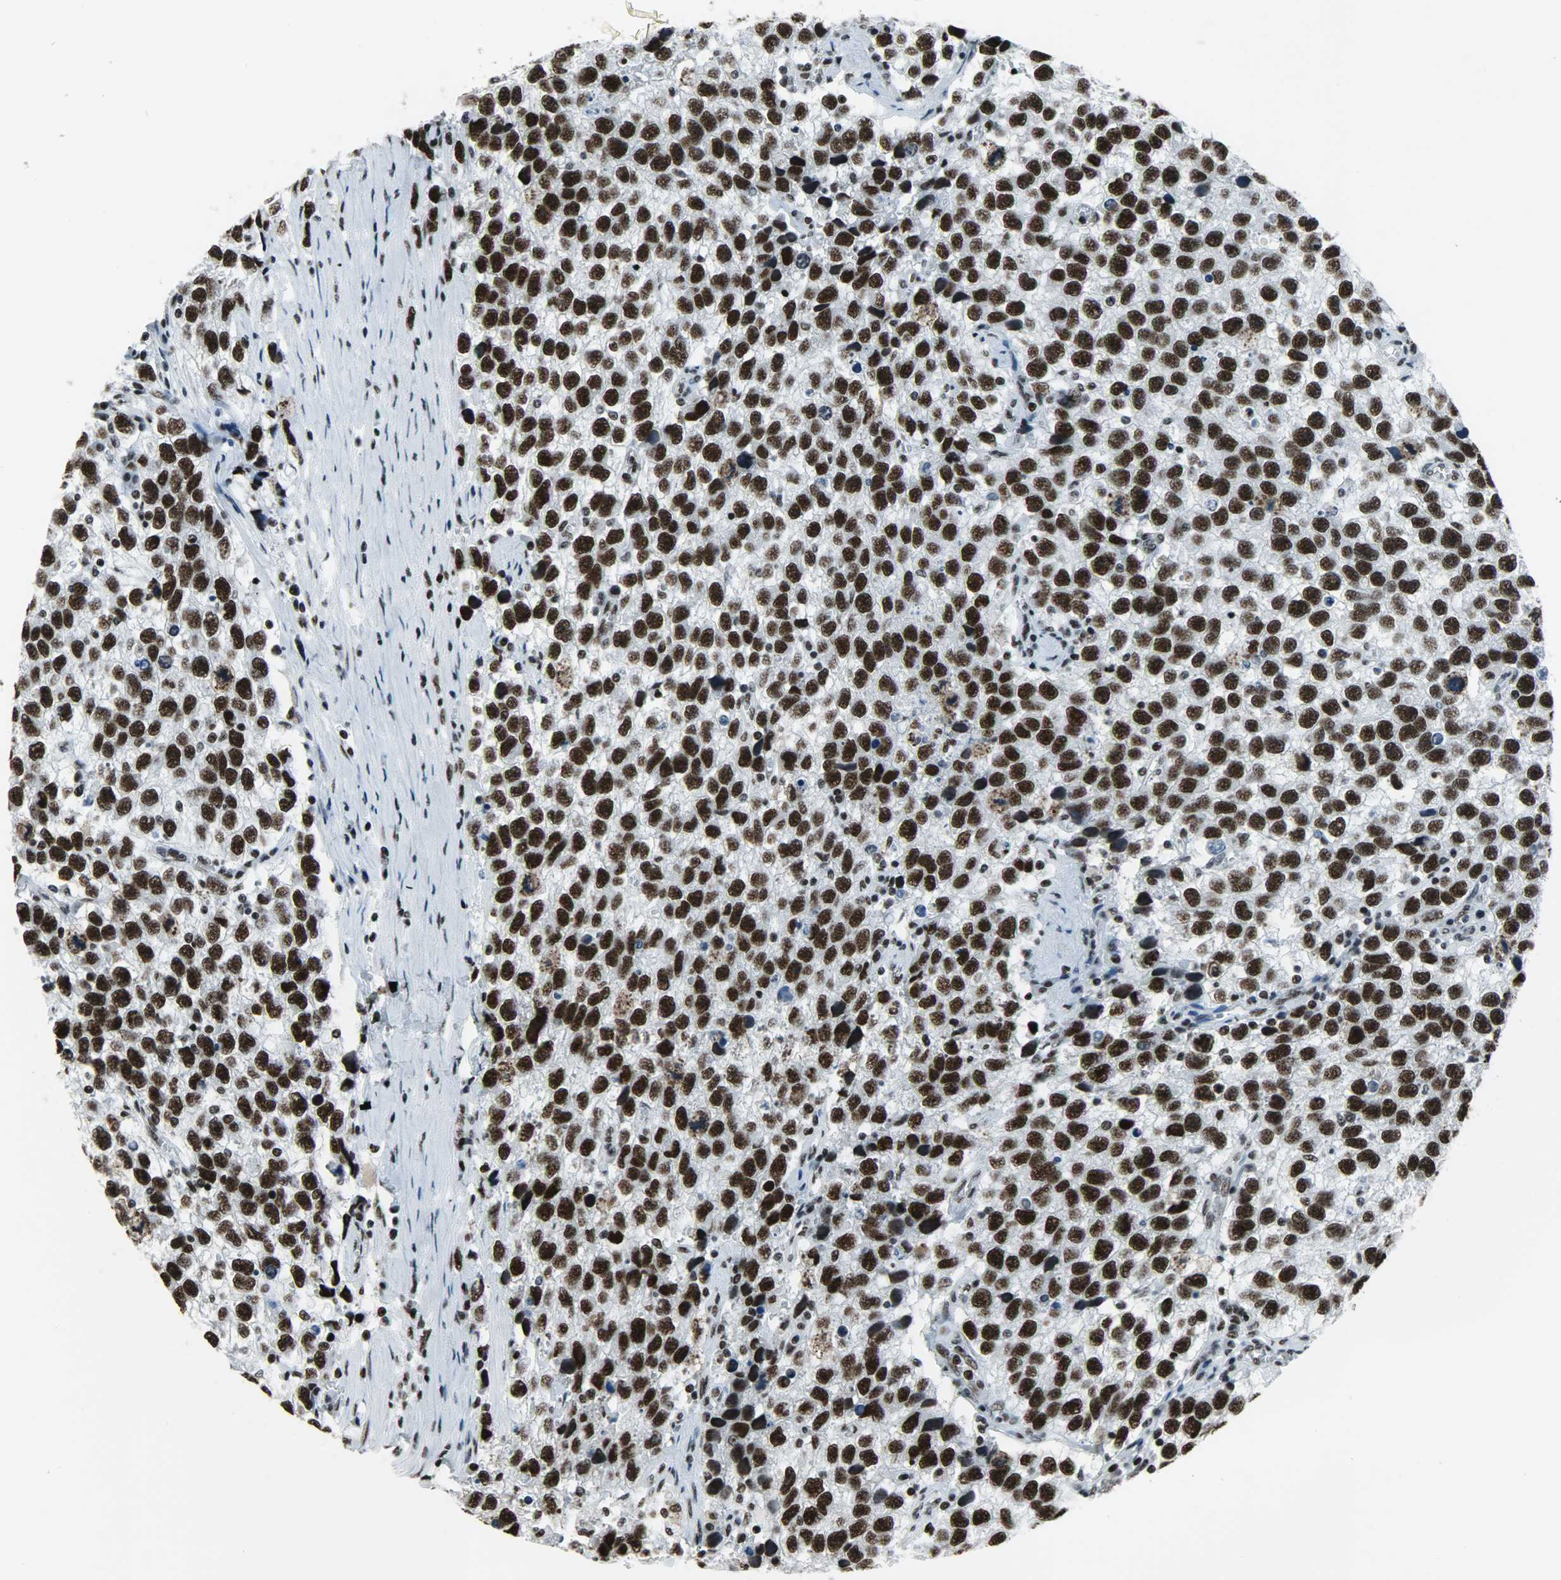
{"staining": {"intensity": "strong", "quantity": ">75%", "location": "nuclear"}, "tissue": "testis cancer", "cell_type": "Tumor cells", "image_type": "cancer", "snomed": [{"axis": "morphology", "description": "Seminoma, NOS"}, {"axis": "topography", "description": "Testis"}], "caption": "Immunohistochemical staining of testis cancer (seminoma) exhibits high levels of strong nuclear protein positivity in about >75% of tumor cells. (Brightfield microscopy of DAB IHC at high magnification).", "gene": "SNRPA", "patient": {"sex": "male", "age": 33}}